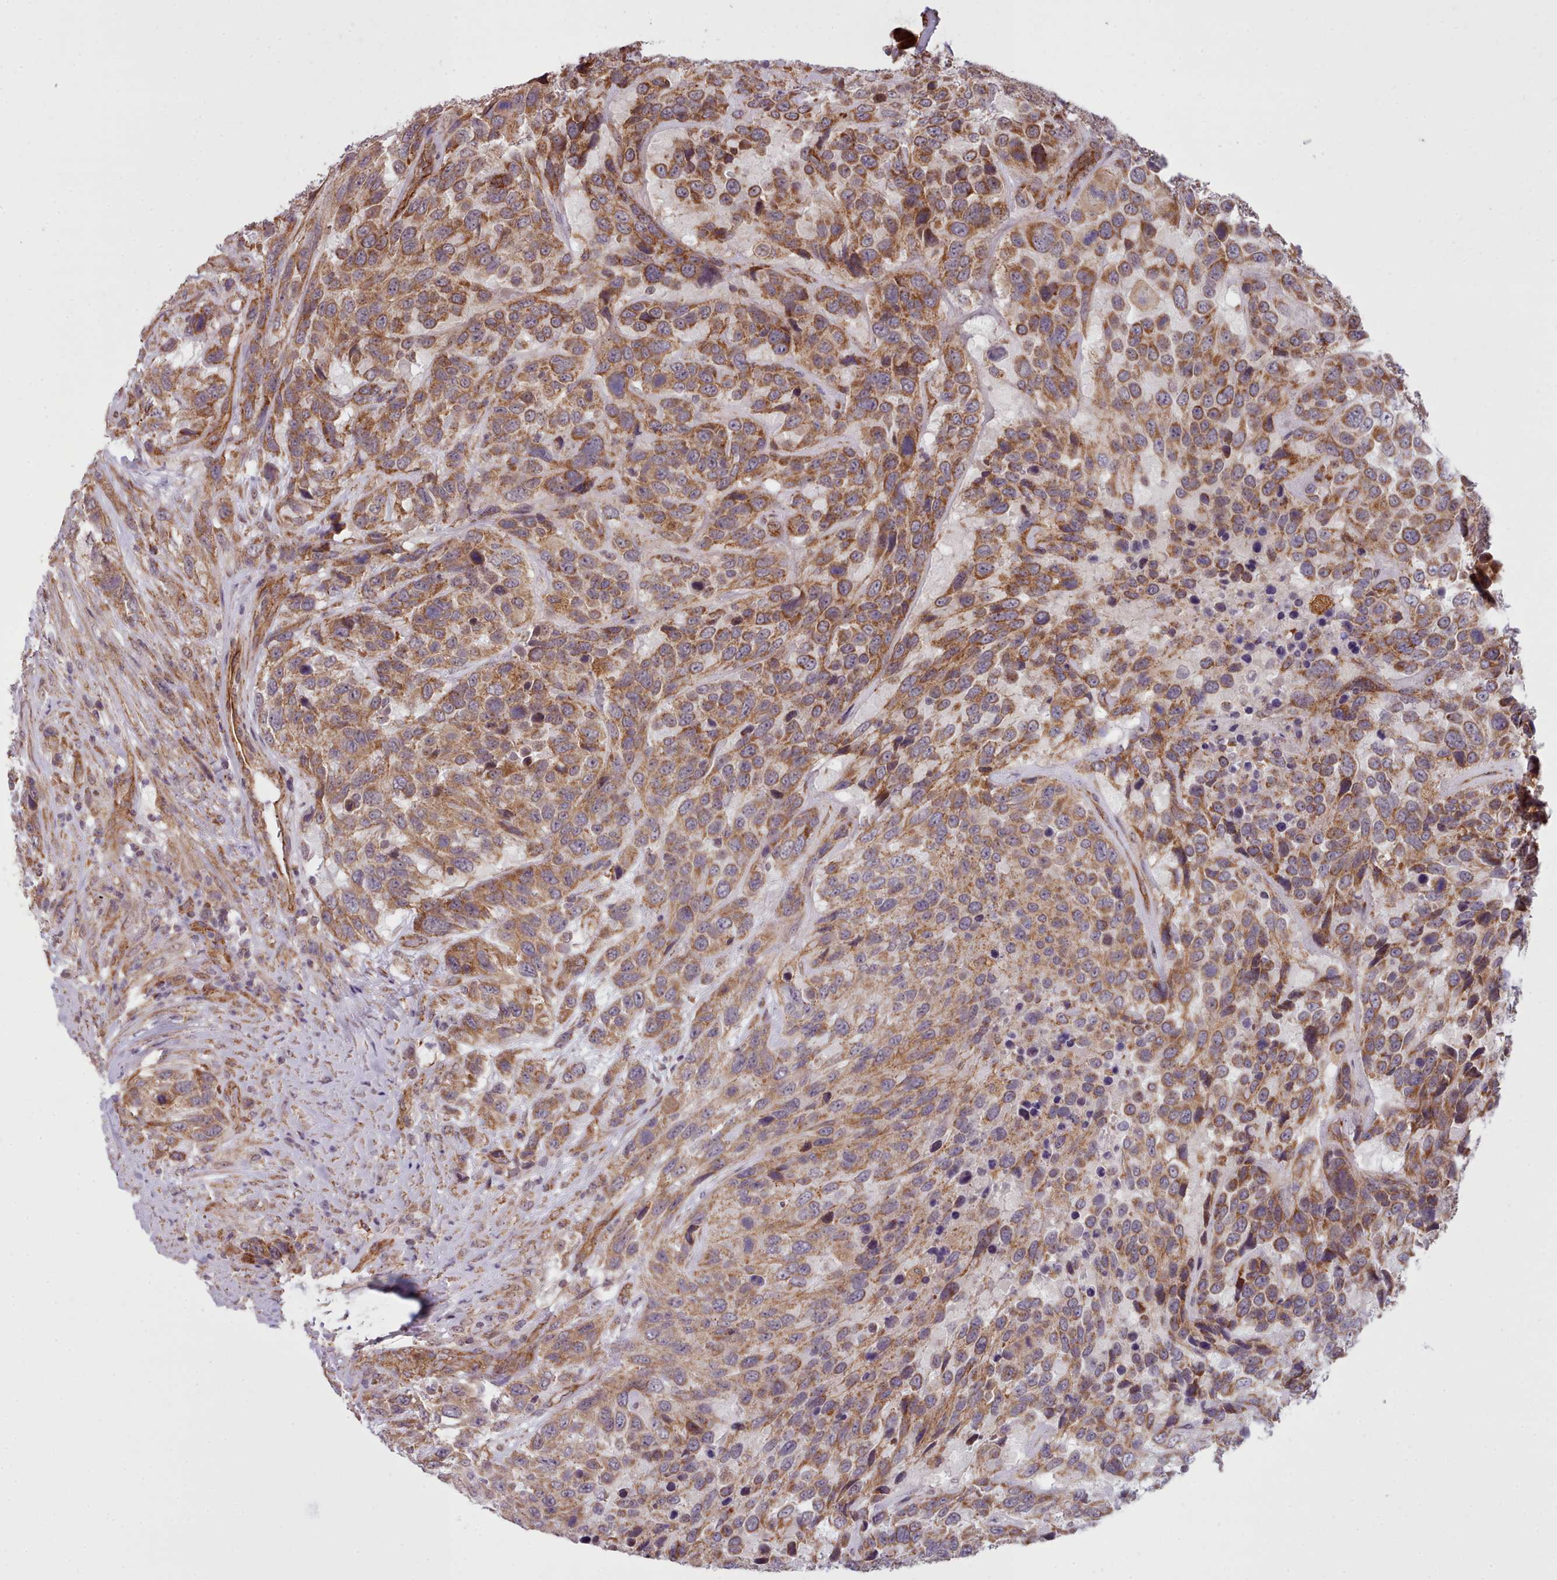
{"staining": {"intensity": "moderate", "quantity": ">75%", "location": "cytoplasmic/membranous"}, "tissue": "urothelial cancer", "cell_type": "Tumor cells", "image_type": "cancer", "snomed": [{"axis": "morphology", "description": "Urothelial carcinoma, High grade"}, {"axis": "topography", "description": "Urinary bladder"}], "caption": "A brown stain highlights moderate cytoplasmic/membranous staining of a protein in high-grade urothelial carcinoma tumor cells. (DAB IHC with brightfield microscopy, high magnification).", "gene": "MRPL46", "patient": {"sex": "female", "age": 70}}